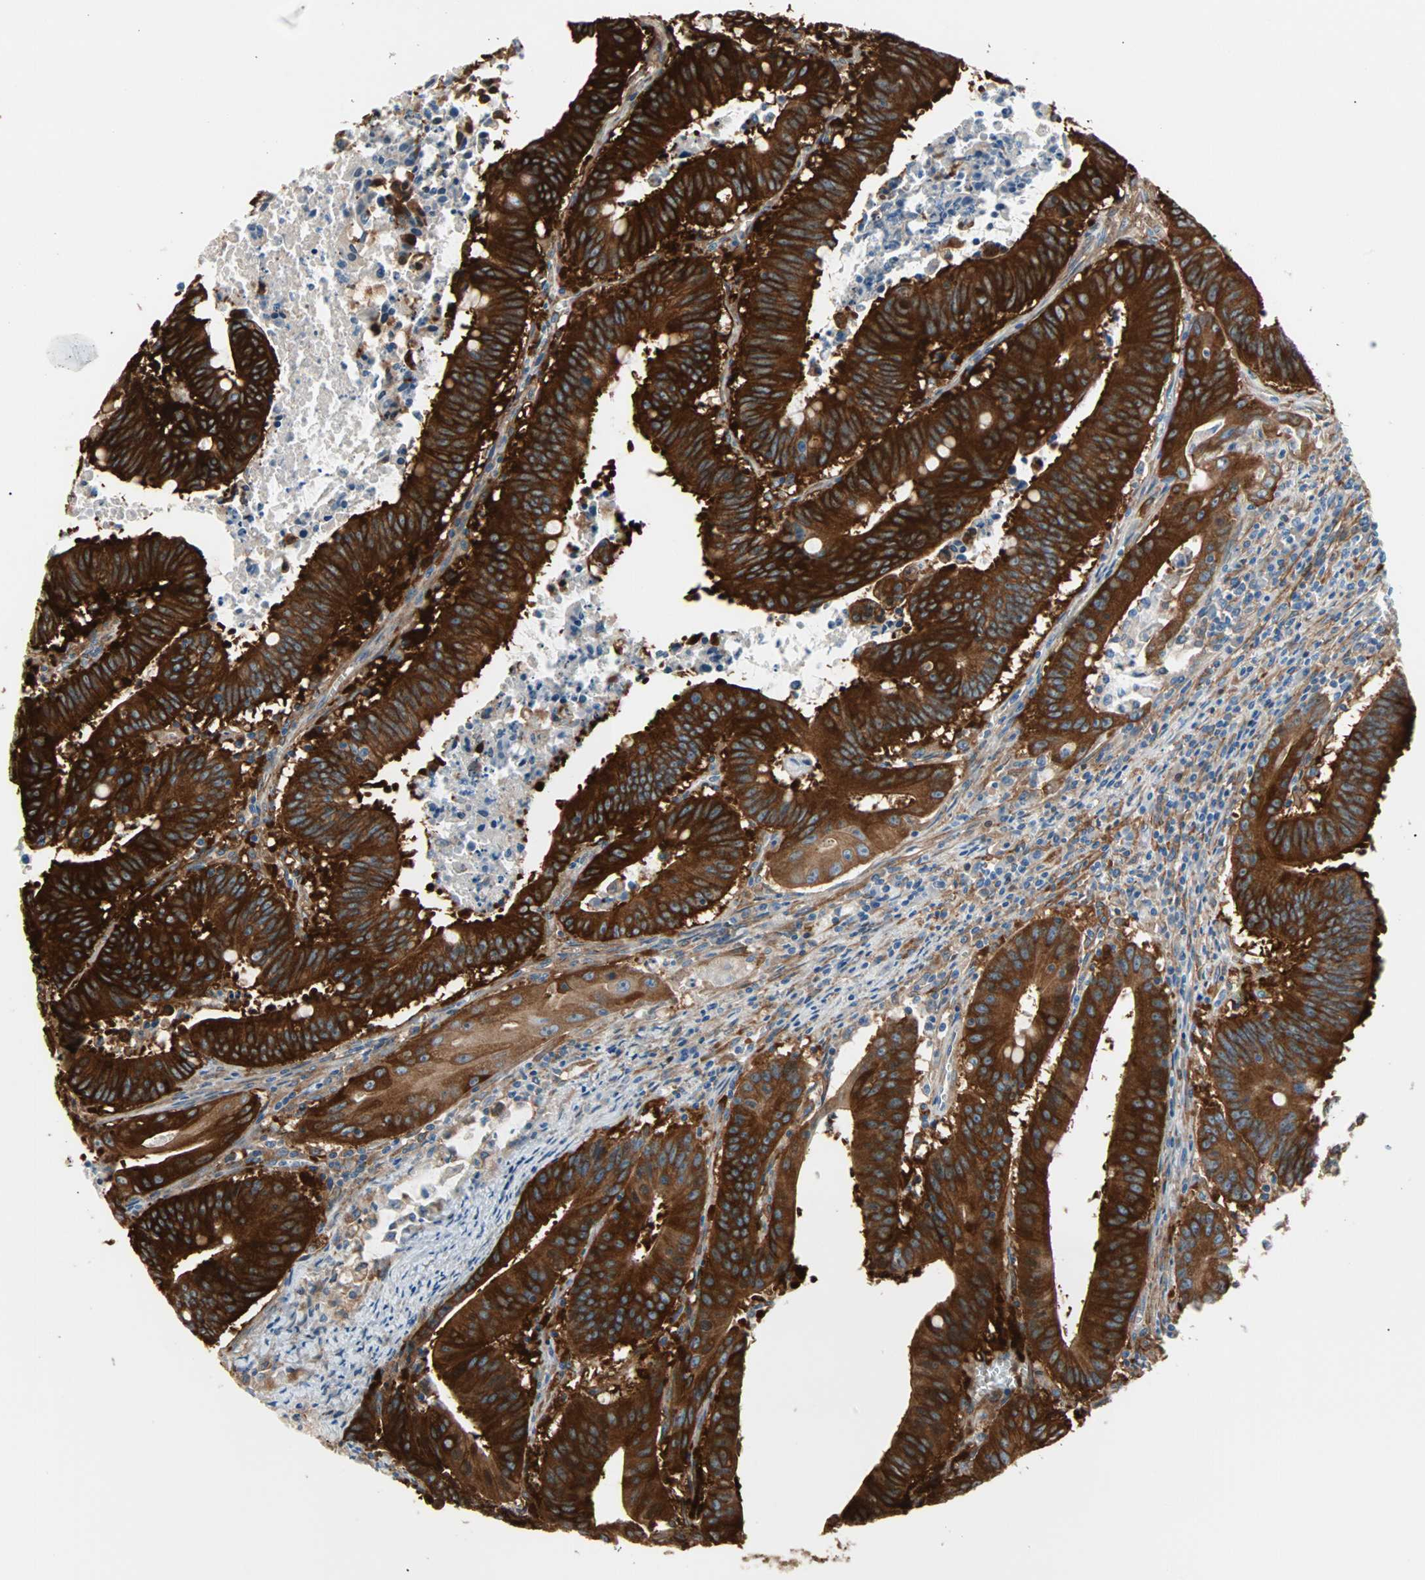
{"staining": {"intensity": "strong", "quantity": ">75%", "location": "cytoplasmic/membranous"}, "tissue": "colorectal cancer", "cell_type": "Tumor cells", "image_type": "cancer", "snomed": [{"axis": "morphology", "description": "Adenocarcinoma, NOS"}, {"axis": "topography", "description": "Colon"}], "caption": "Strong cytoplasmic/membranous protein positivity is appreciated in about >75% of tumor cells in adenocarcinoma (colorectal).", "gene": "EPB41L2", "patient": {"sex": "male", "age": 45}}